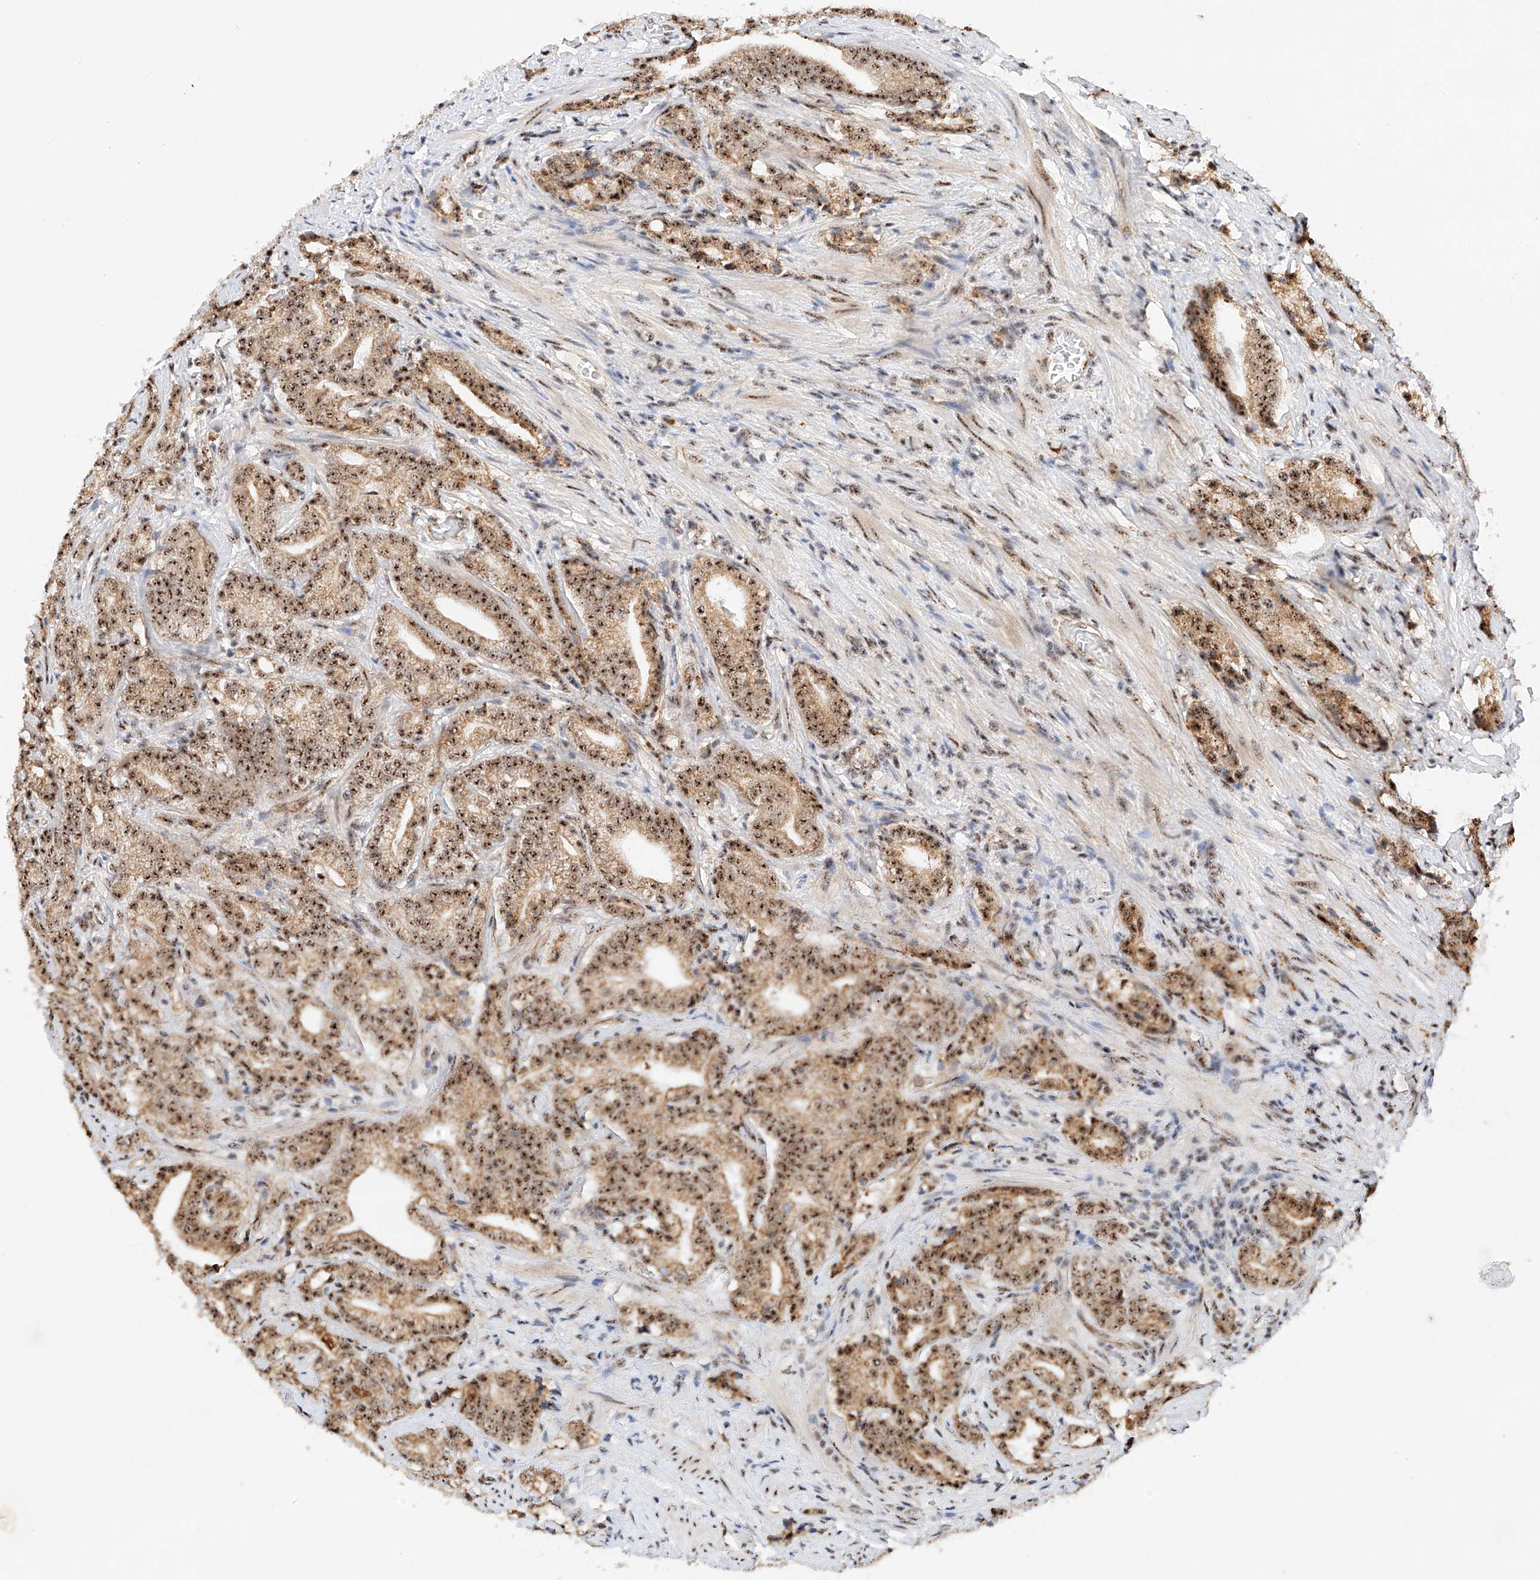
{"staining": {"intensity": "moderate", "quantity": ">75%", "location": "cytoplasmic/membranous,nuclear"}, "tissue": "prostate cancer", "cell_type": "Tumor cells", "image_type": "cancer", "snomed": [{"axis": "morphology", "description": "Adenocarcinoma, High grade"}, {"axis": "topography", "description": "Prostate"}], "caption": "High-magnification brightfield microscopy of prostate cancer stained with DAB (brown) and counterstained with hematoxylin (blue). tumor cells exhibit moderate cytoplasmic/membranous and nuclear expression is identified in approximately>75% of cells. The staining is performed using DAB brown chromogen to label protein expression. The nuclei are counter-stained blue using hematoxylin.", "gene": "ATXN7L2", "patient": {"sex": "male", "age": 57}}